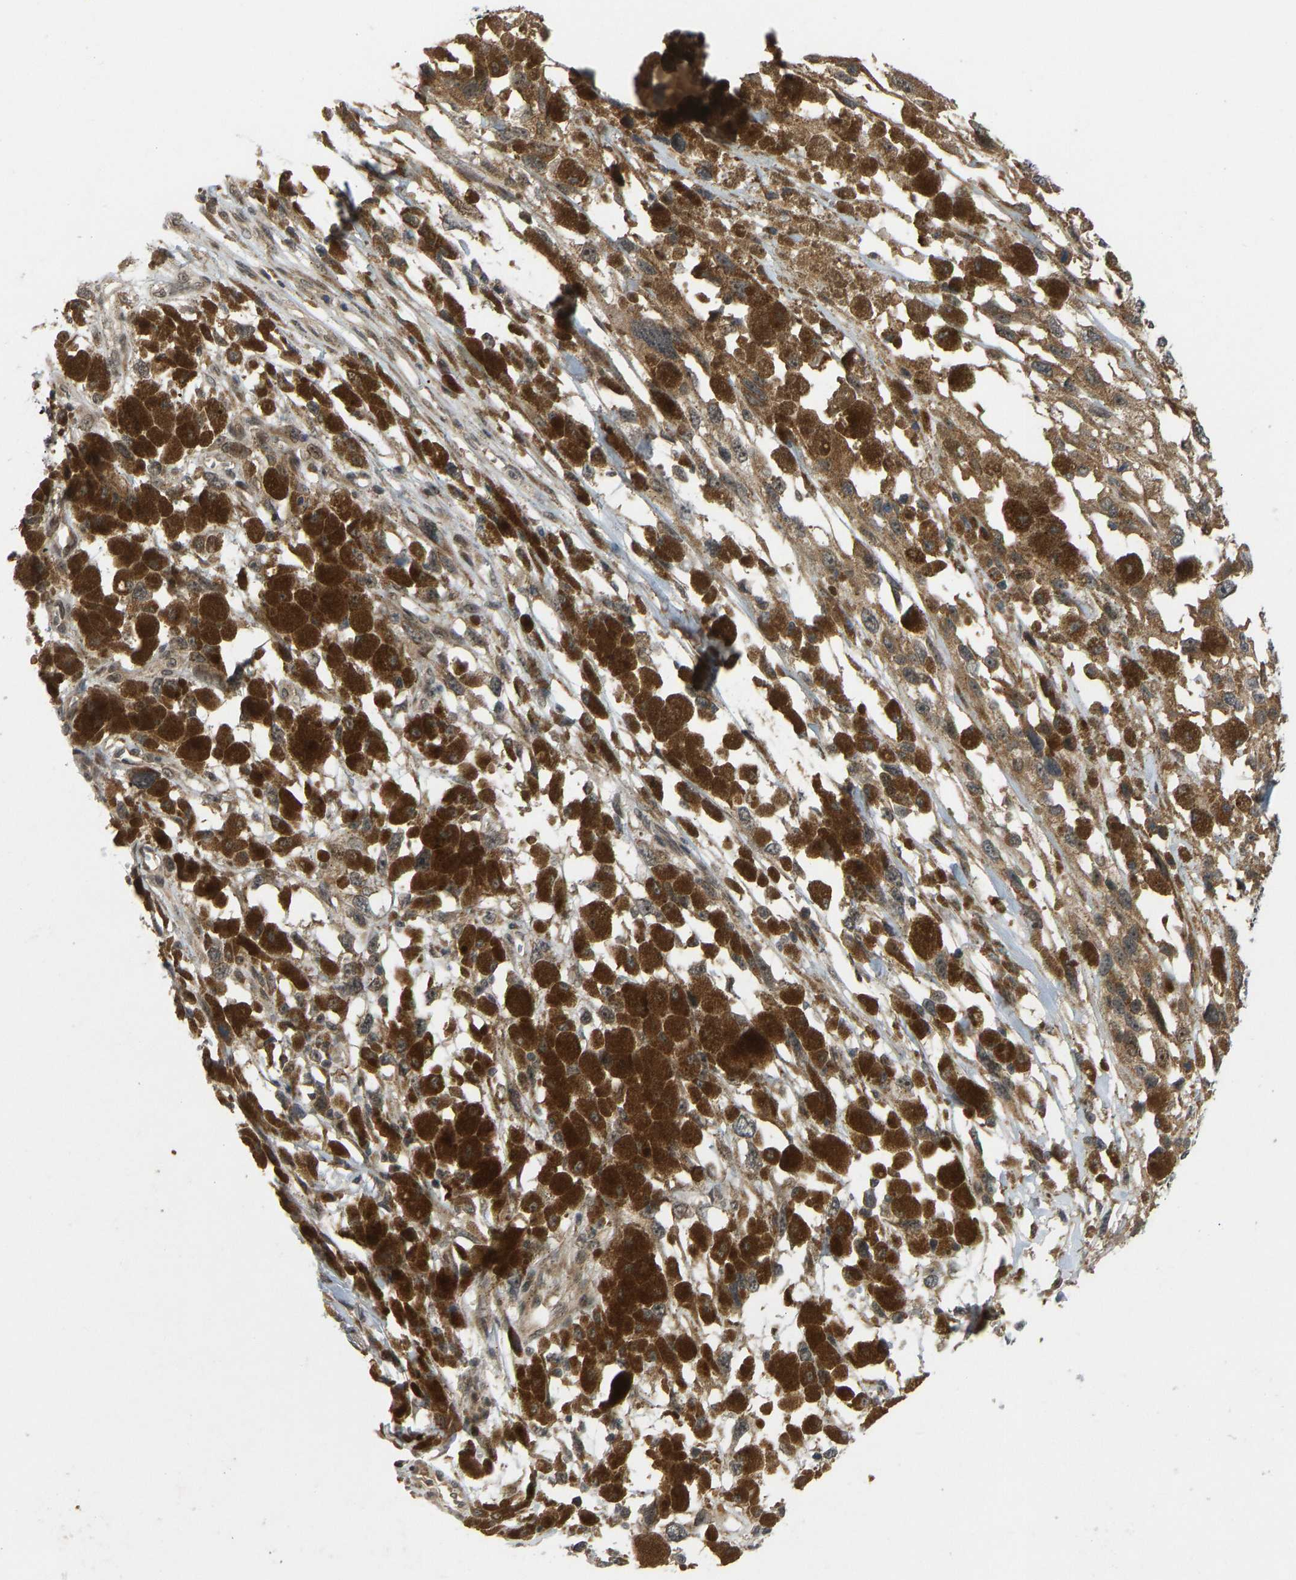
{"staining": {"intensity": "moderate", "quantity": ">75%", "location": "cytoplasmic/membranous"}, "tissue": "melanoma", "cell_type": "Tumor cells", "image_type": "cancer", "snomed": [{"axis": "morphology", "description": "Malignant melanoma, Metastatic site"}, {"axis": "topography", "description": "Lymph node"}], "caption": "Brown immunohistochemical staining in melanoma shows moderate cytoplasmic/membranous staining in approximately >75% of tumor cells. (IHC, brightfield microscopy, high magnification).", "gene": "ACADS", "patient": {"sex": "male", "age": 59}}